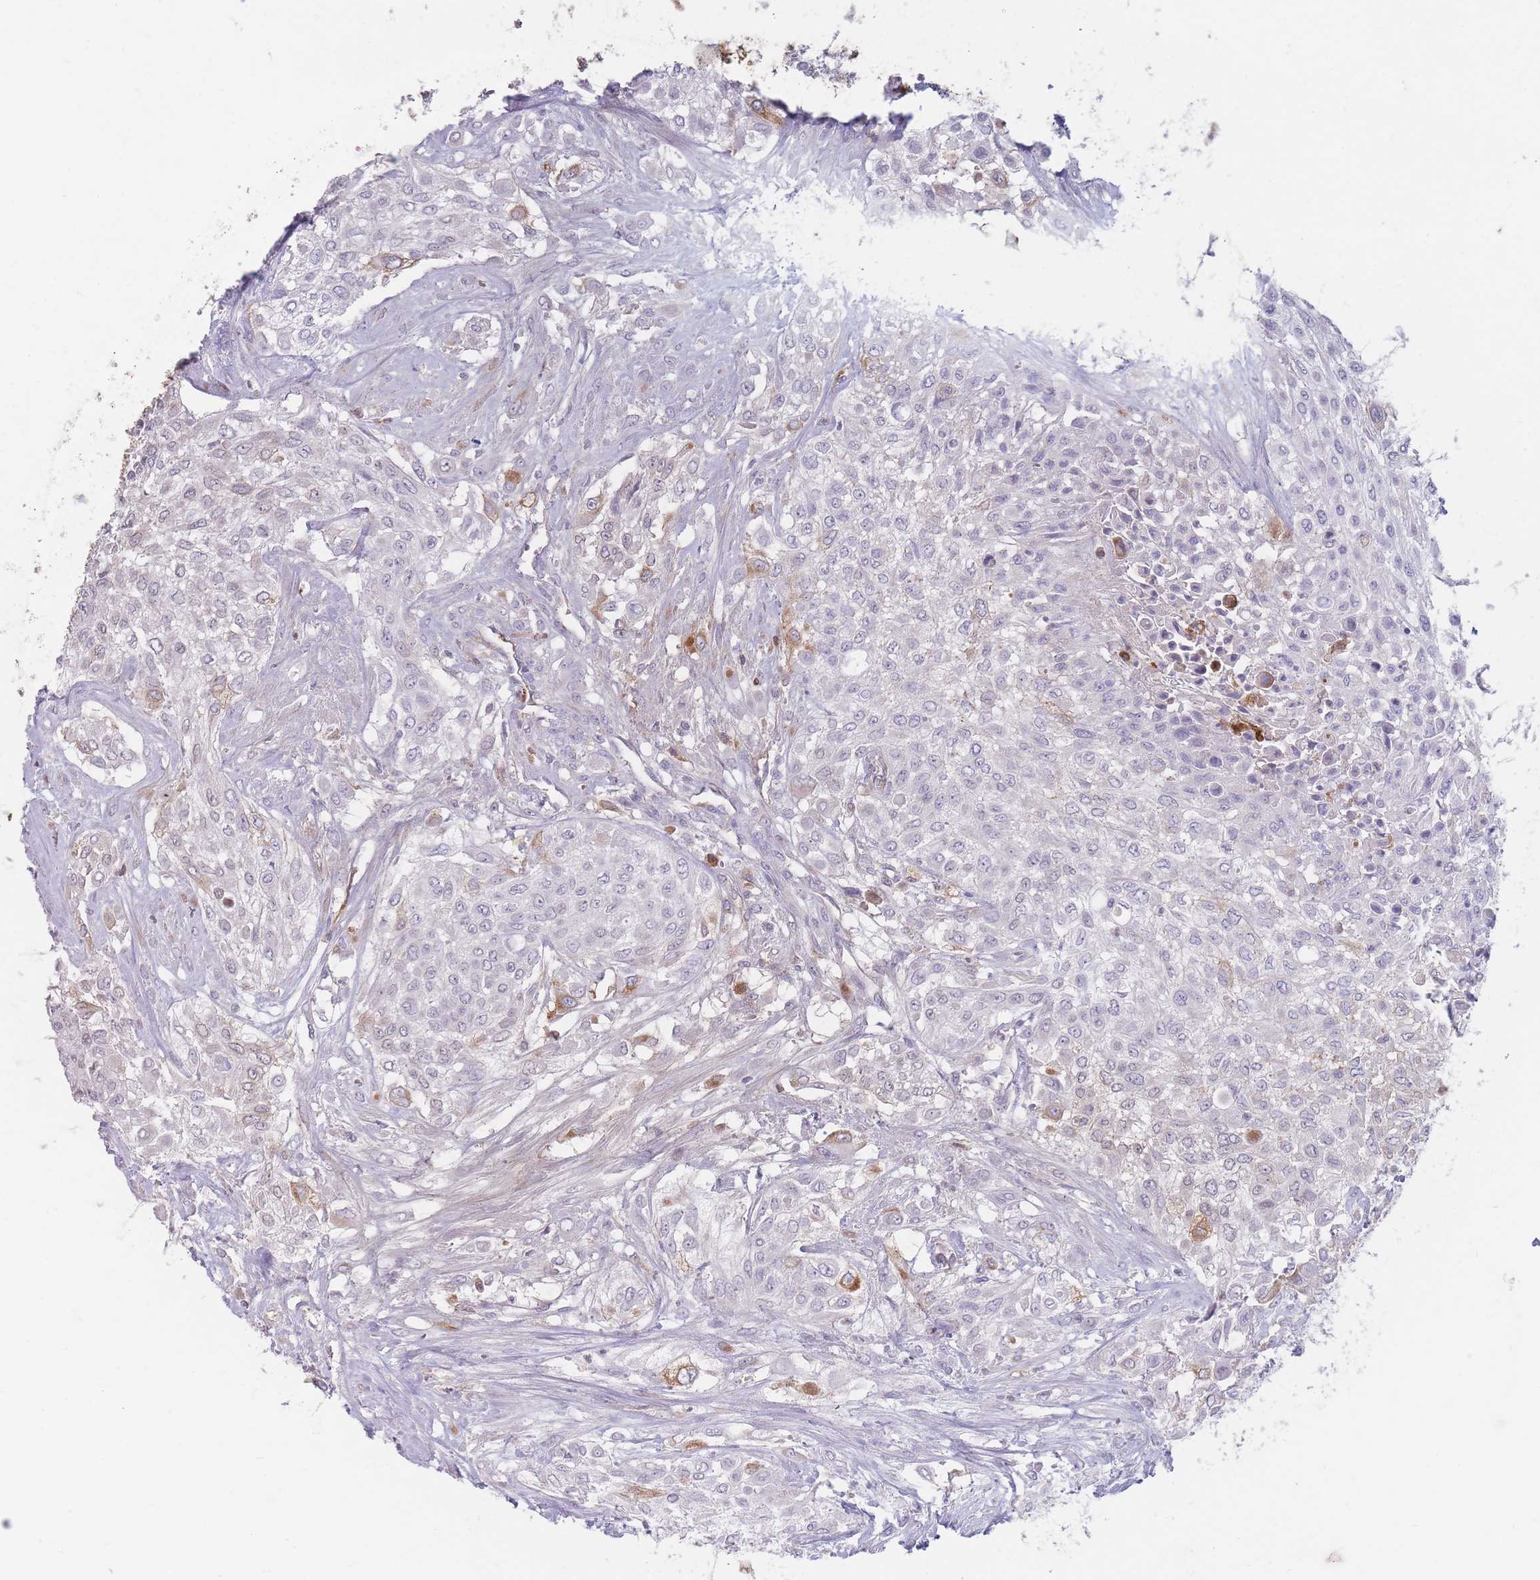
{"staining": {"intensity": "moderate", "quantity": "<25%", "location": "cytoplasmic/membranous"}, "tissue": "urothelial cancer", "cell_type": "Tumor cells", "image_type": "cancer", "snomed": [{"axis": "morphology", "description": "Urothelial carcinoma, High grade"}, {"axis": "topography", "description": "Urinary bladder"}], "caption": "Immunohistochemical staining of urothelial cancer exhibits low levels of moderate cytoplasmic/membranous protein staining in about <25% of tumor cells.", "gene": "PRG4", "patient": {"sex": "male", "age": 67}}